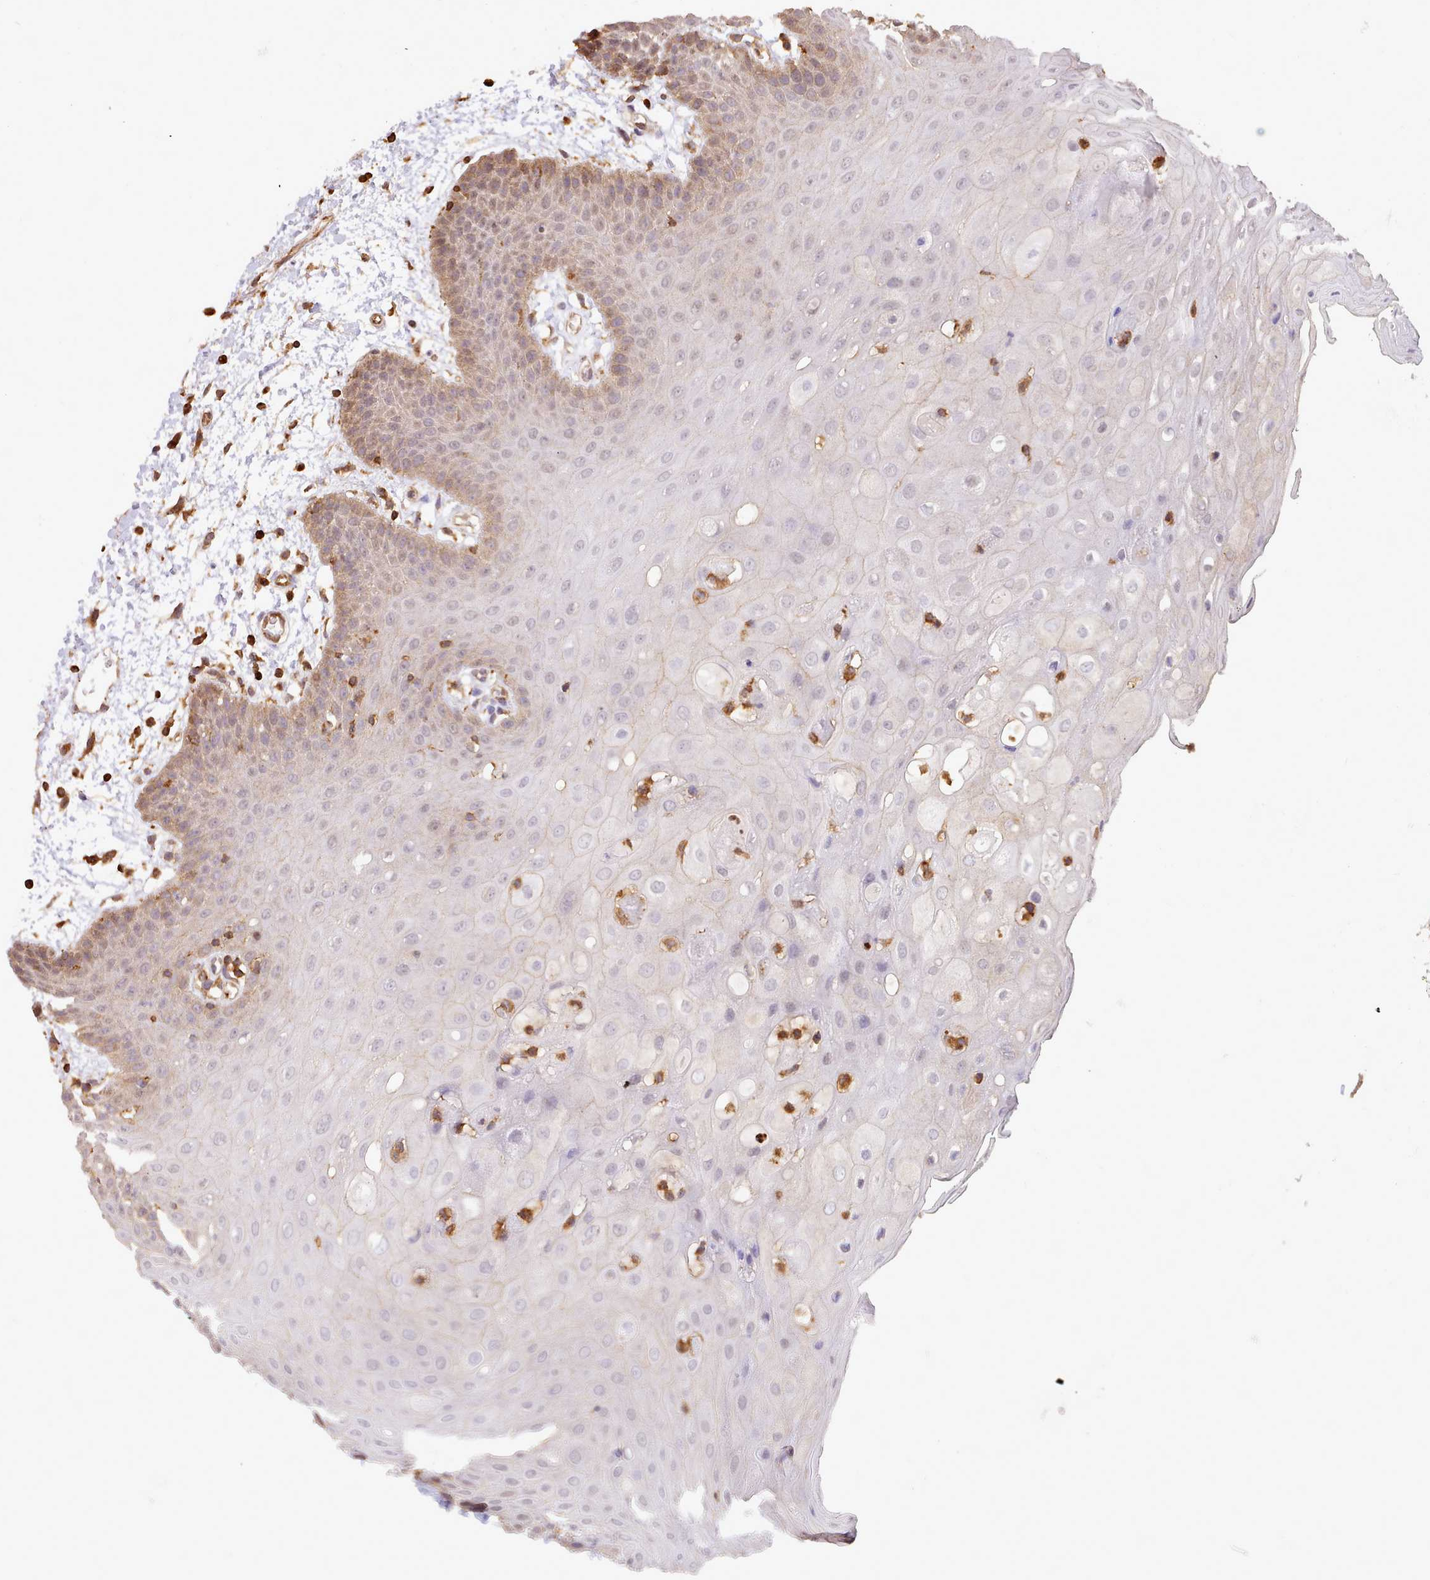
{"staining": {"intensity": "moderate", "quantity": "25%-75%", "location": "cytoplasmic/membranous"}, "tissue": "oral mucosa", "cell_type": "Squamous epithelial cells", "image_type": "normal", "snomed": [{"axis": "morphology", "description": "Normal tissue, NOS"}, {"axis": "topography", "description": "Oral tissue"}, {"axis": "topography", "description": "Tounge, NOS"}], "caption": "Unremarkable oral mucosa demonstrates moderate cytoplasmic/membranous expression in about 25%-75% of squamous epithelial cells, visualized by immunohistochemistry. The protein is shown in brown color, while the nuclei are stained blue.", "gene": "CAPZA1", "patient": {"sex": "female", "age": 59}}